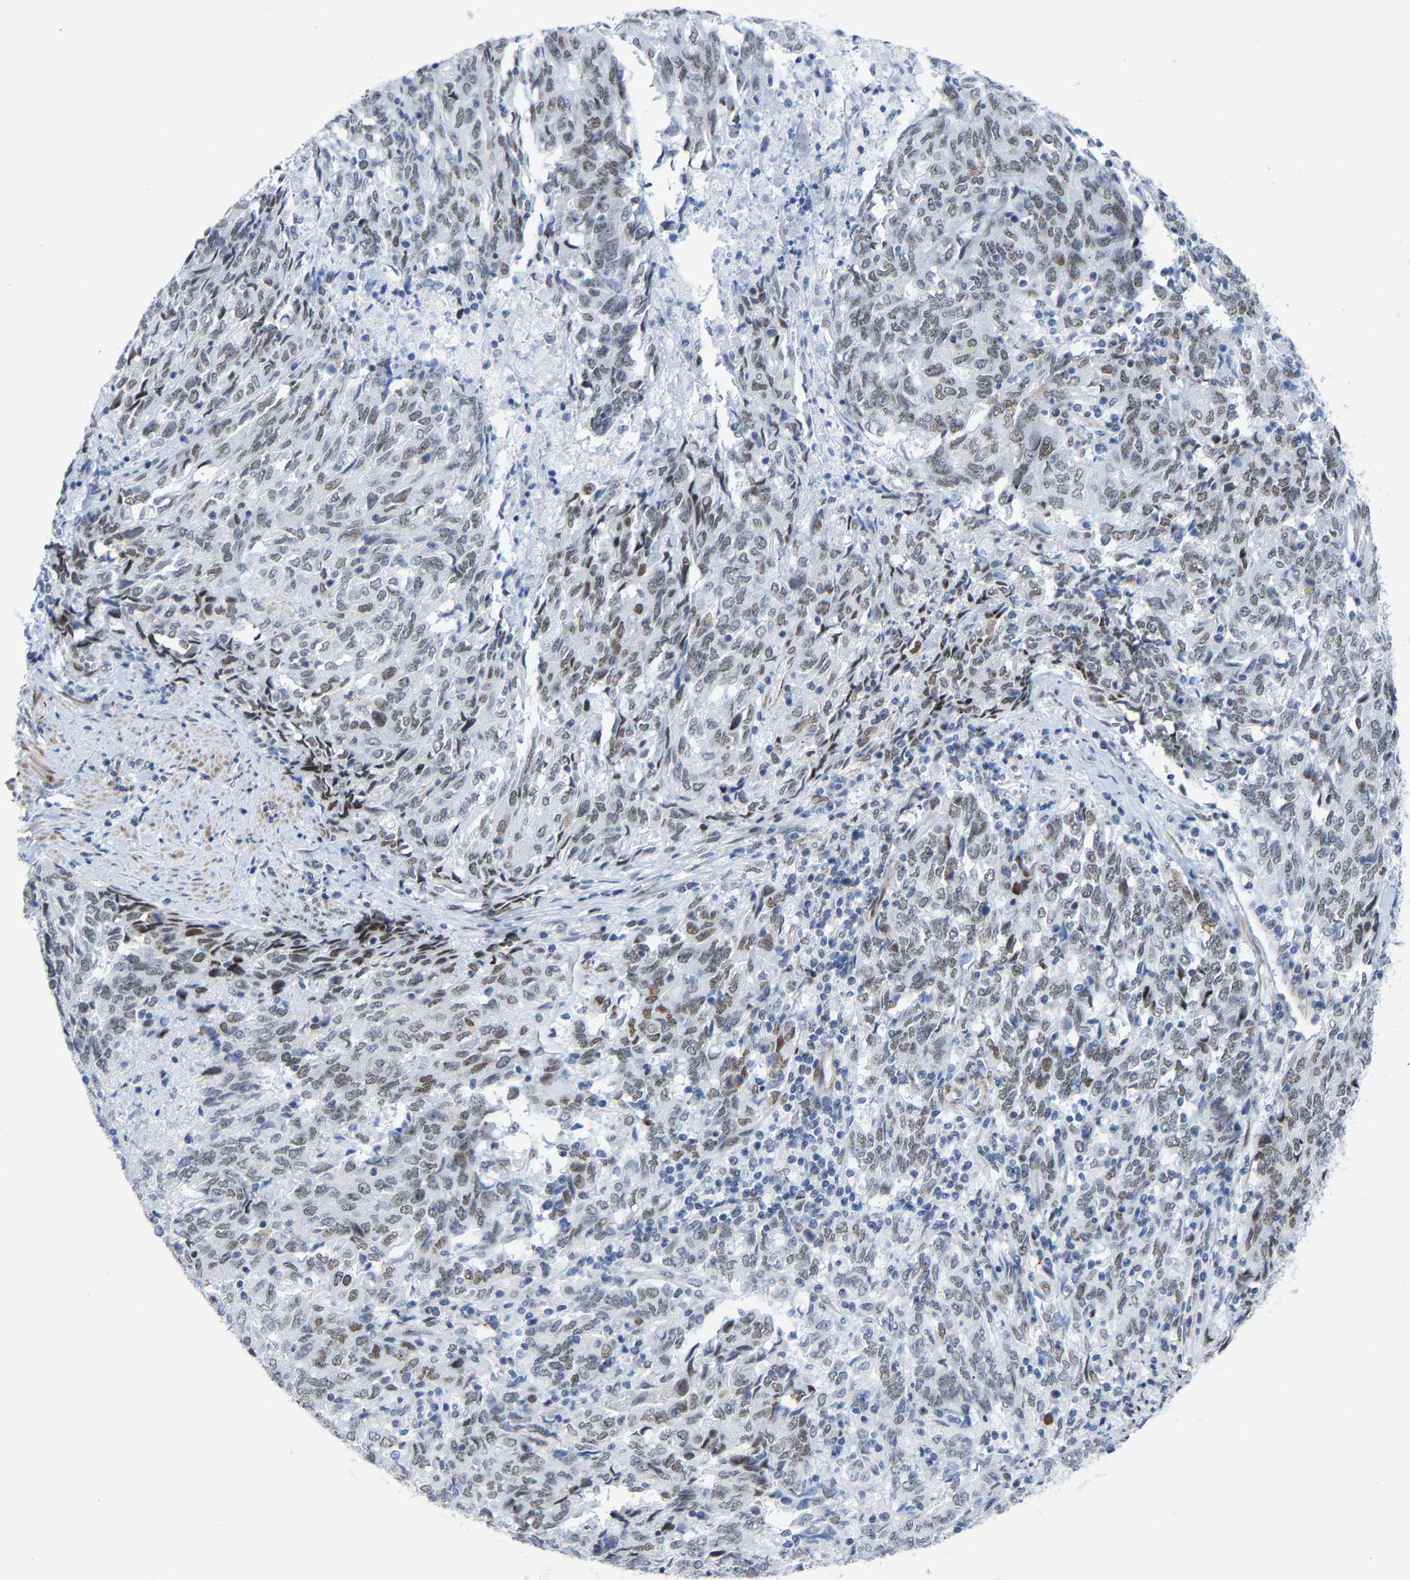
{"staining": {"intensity": "weak", "quantity": "25%-75%", "location": "nuclear"}, "tissue": "endometrial cancer", "cell_type": "Tumor cells", "image_type": "cancer", "snomed": [{"axis": "morphology", "description": "Adenocarcinoma, NOS"}, {"axis": "topography", "description": "Endometrium"}], "caption": "Endometrial cancer stained with immunohistochemistry (IHC) reveals weak nuclear expression in about 25%-75% of tumor cells.", "gene": "FAM180A", "patient": {"sex": "female", "age": 80}}